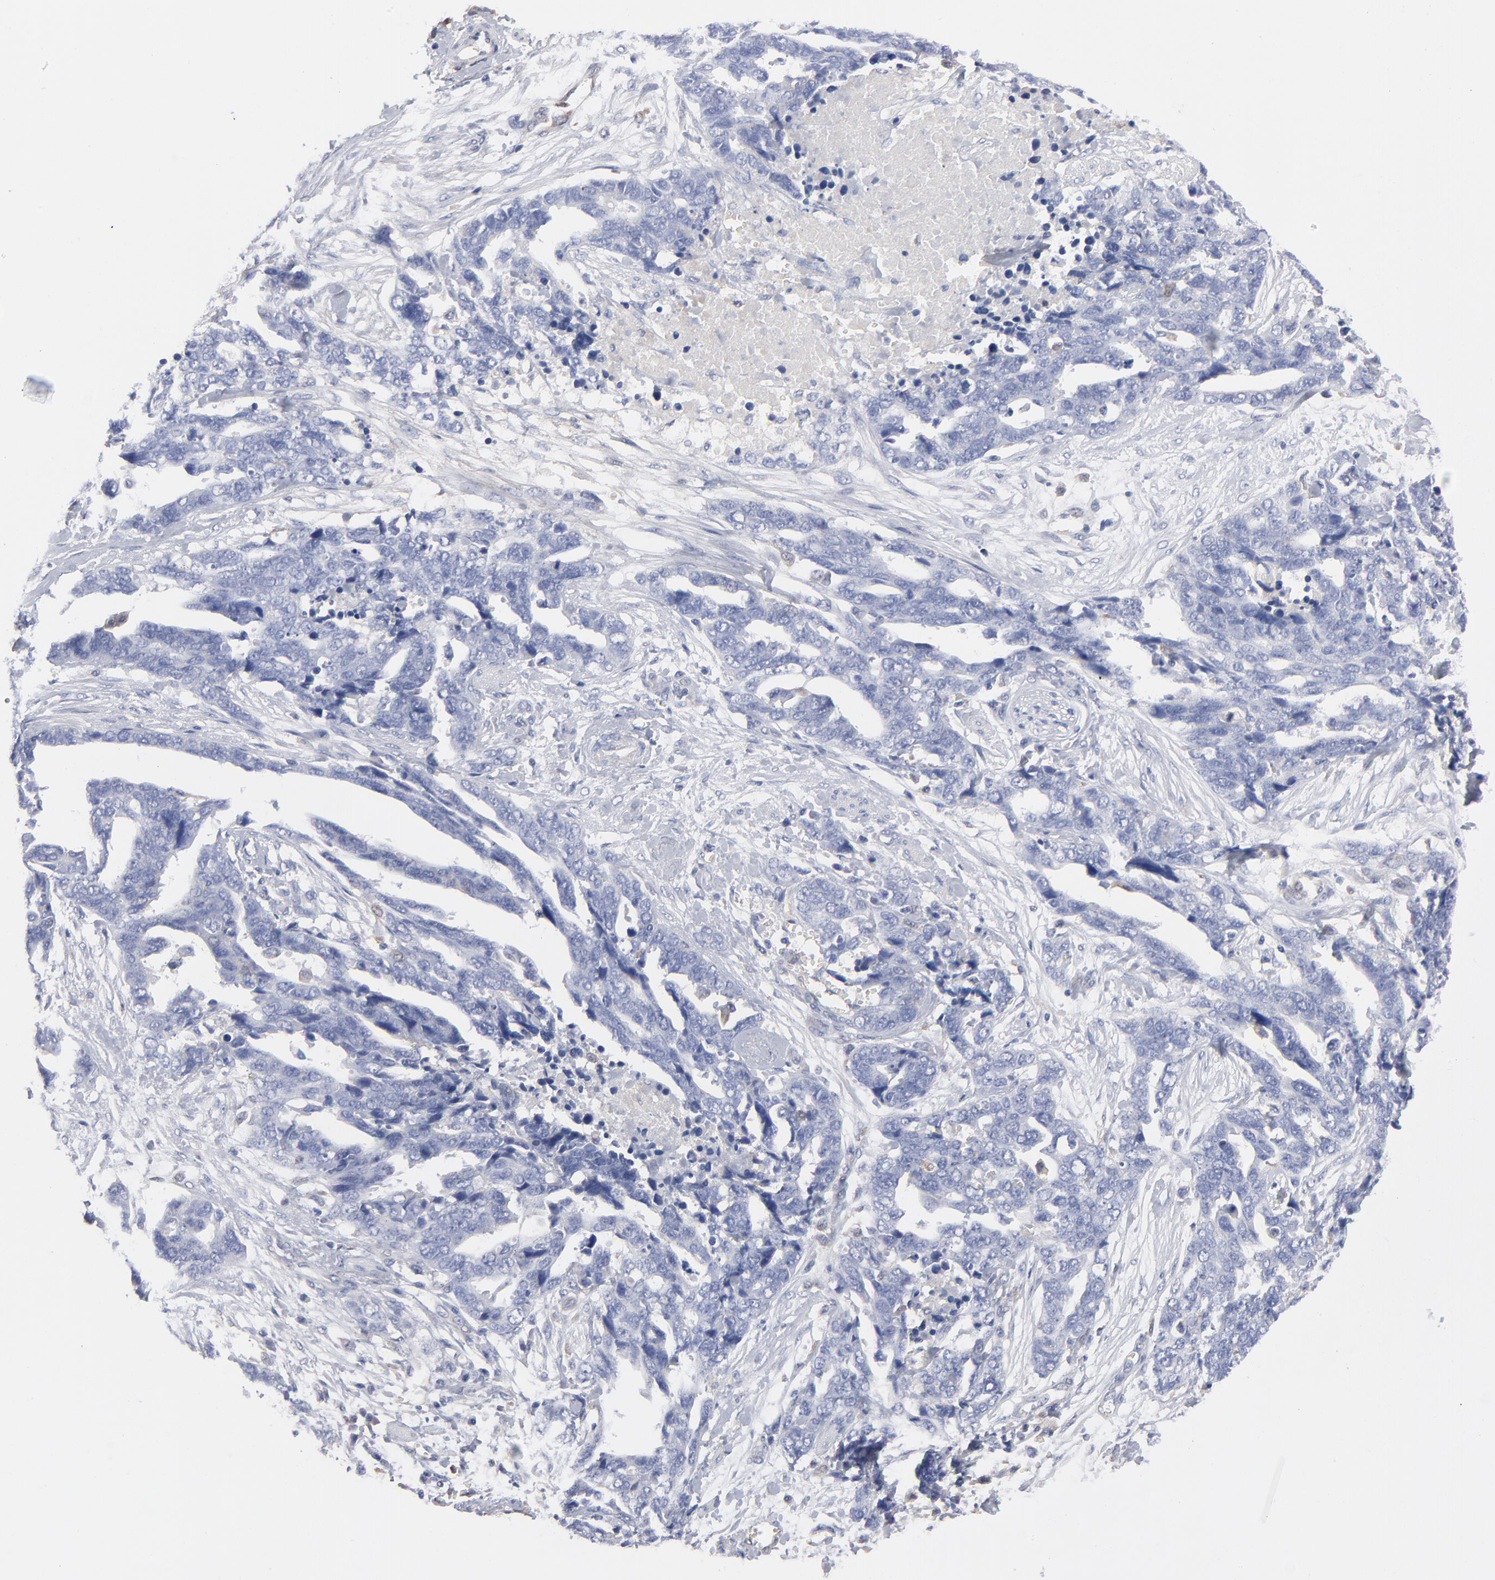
{"staining": {"intensity": "negative", "quantity": "none", "location": "none"}, "tissue": "ovarian cancer", "cell_type": "Tumor cells", "image_type": "cancer", "snomed": [{"axis": "morphology", "description": "Normal tissue, NOS"}, {"axis": "morphology", "description": "Cystadenocarcinoma, serous, NOS"}, {"axis": "topography", "description": "Fallopian tube"}, {"axis": "topography", "description": "Ovary"}], "caption": "High power microscopy photomicrograph of an immunohistochemistry image of ovarian cancer (serous cystadenocarcinoma), revealing no significant positivity in tumor cells.", "gene": "ARRB1", "patient": {"sex": "female", "age": 56}}